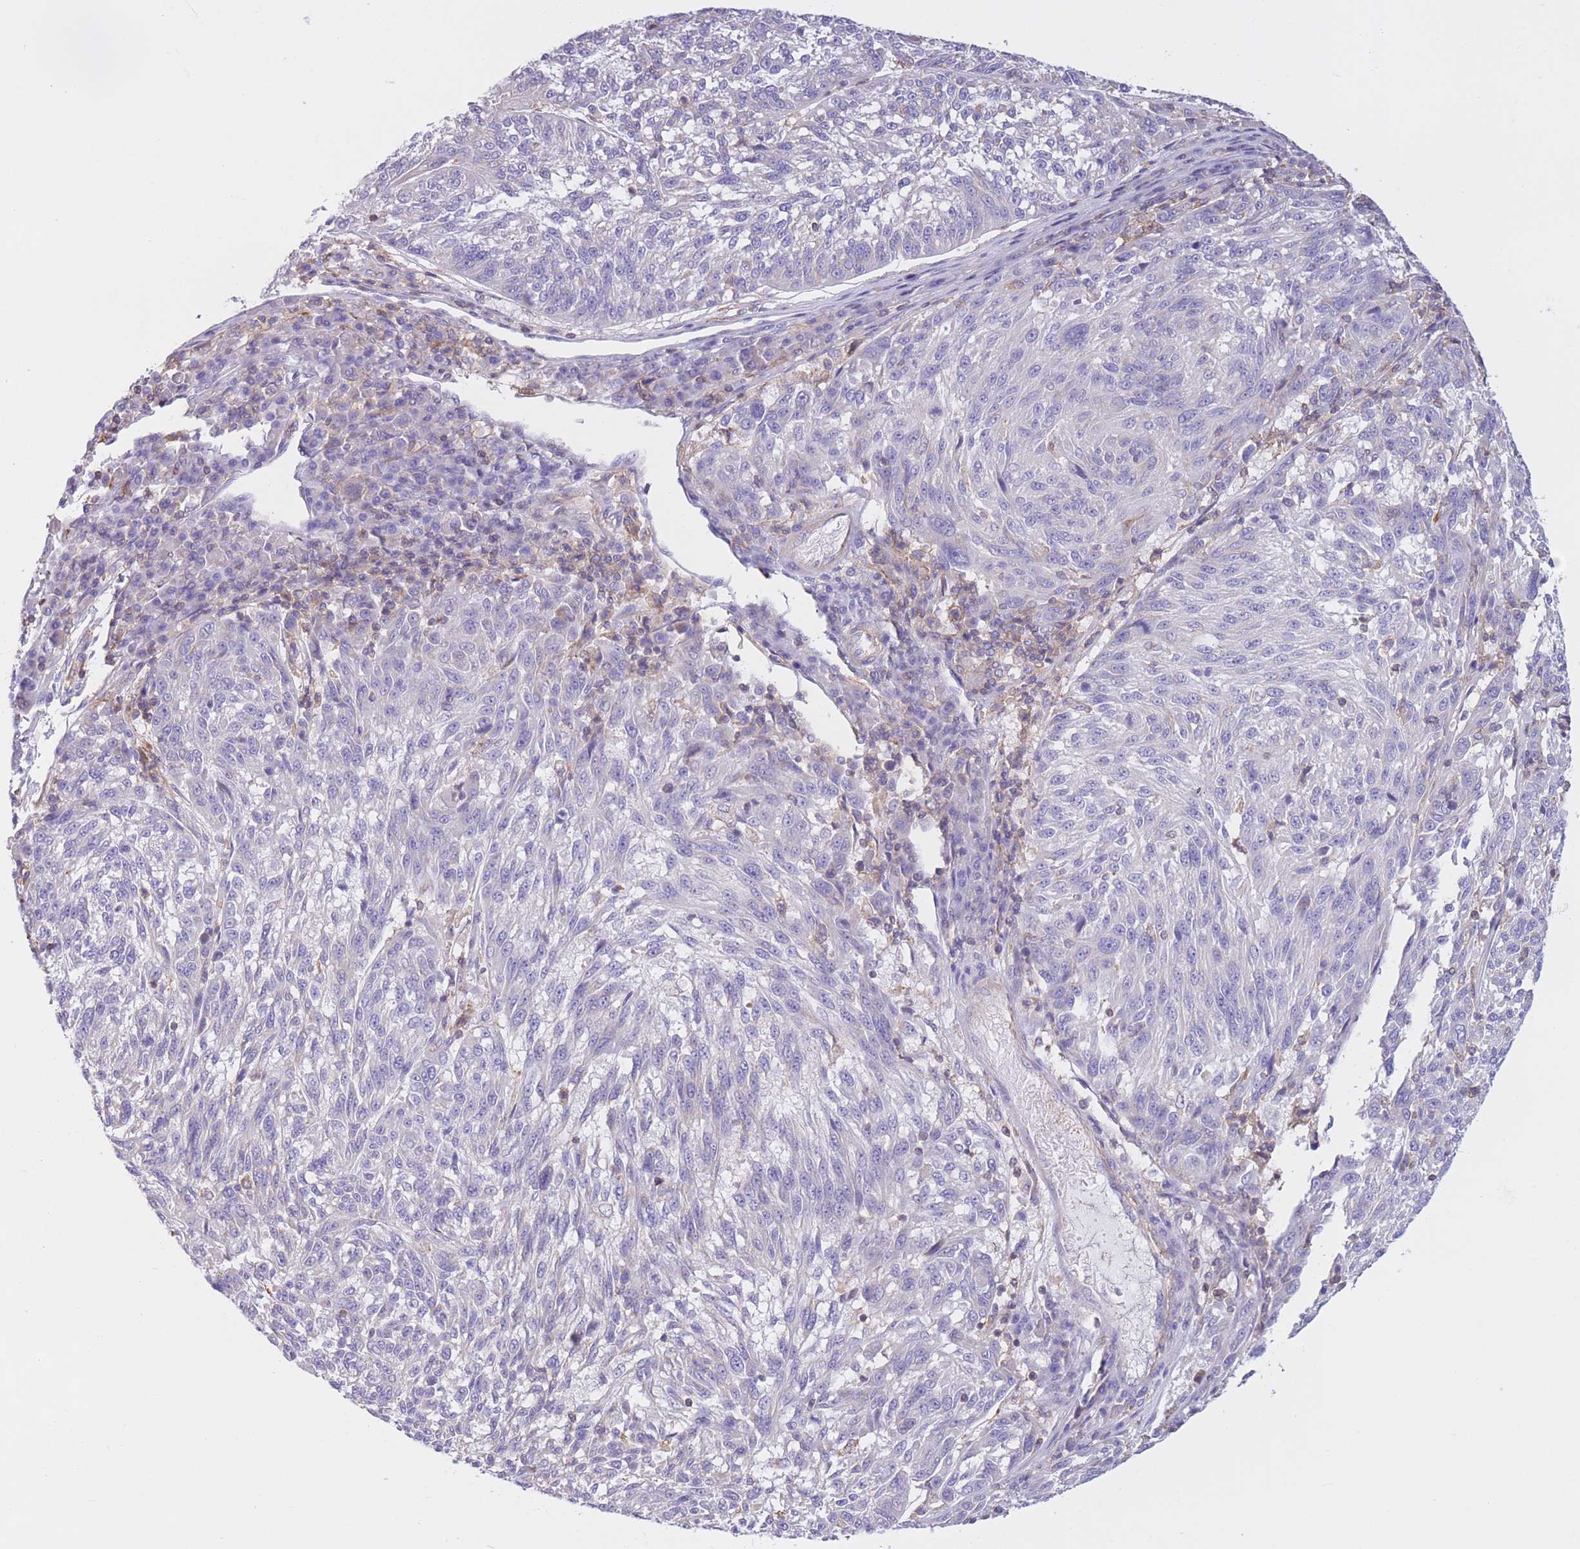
{"staining": {"intensity": "negative", "quantity": "none", "location": "none"}, "tissue": "melanoma", "cell_type": "Tumor cells", "image_type": "cancer", "snomed": [{"axis": "morphology", "description": "Malignant melanoma, NOS"}, {"axis": "topography", "description": "Skin"}], "caption": "High power microscopy image of an immunohistochemistry photomicrograph of melanoma, revealing no significant expression in tumor cells.", "gene": "PDHA1", "patient": {"sex": "male", "age": 53}}